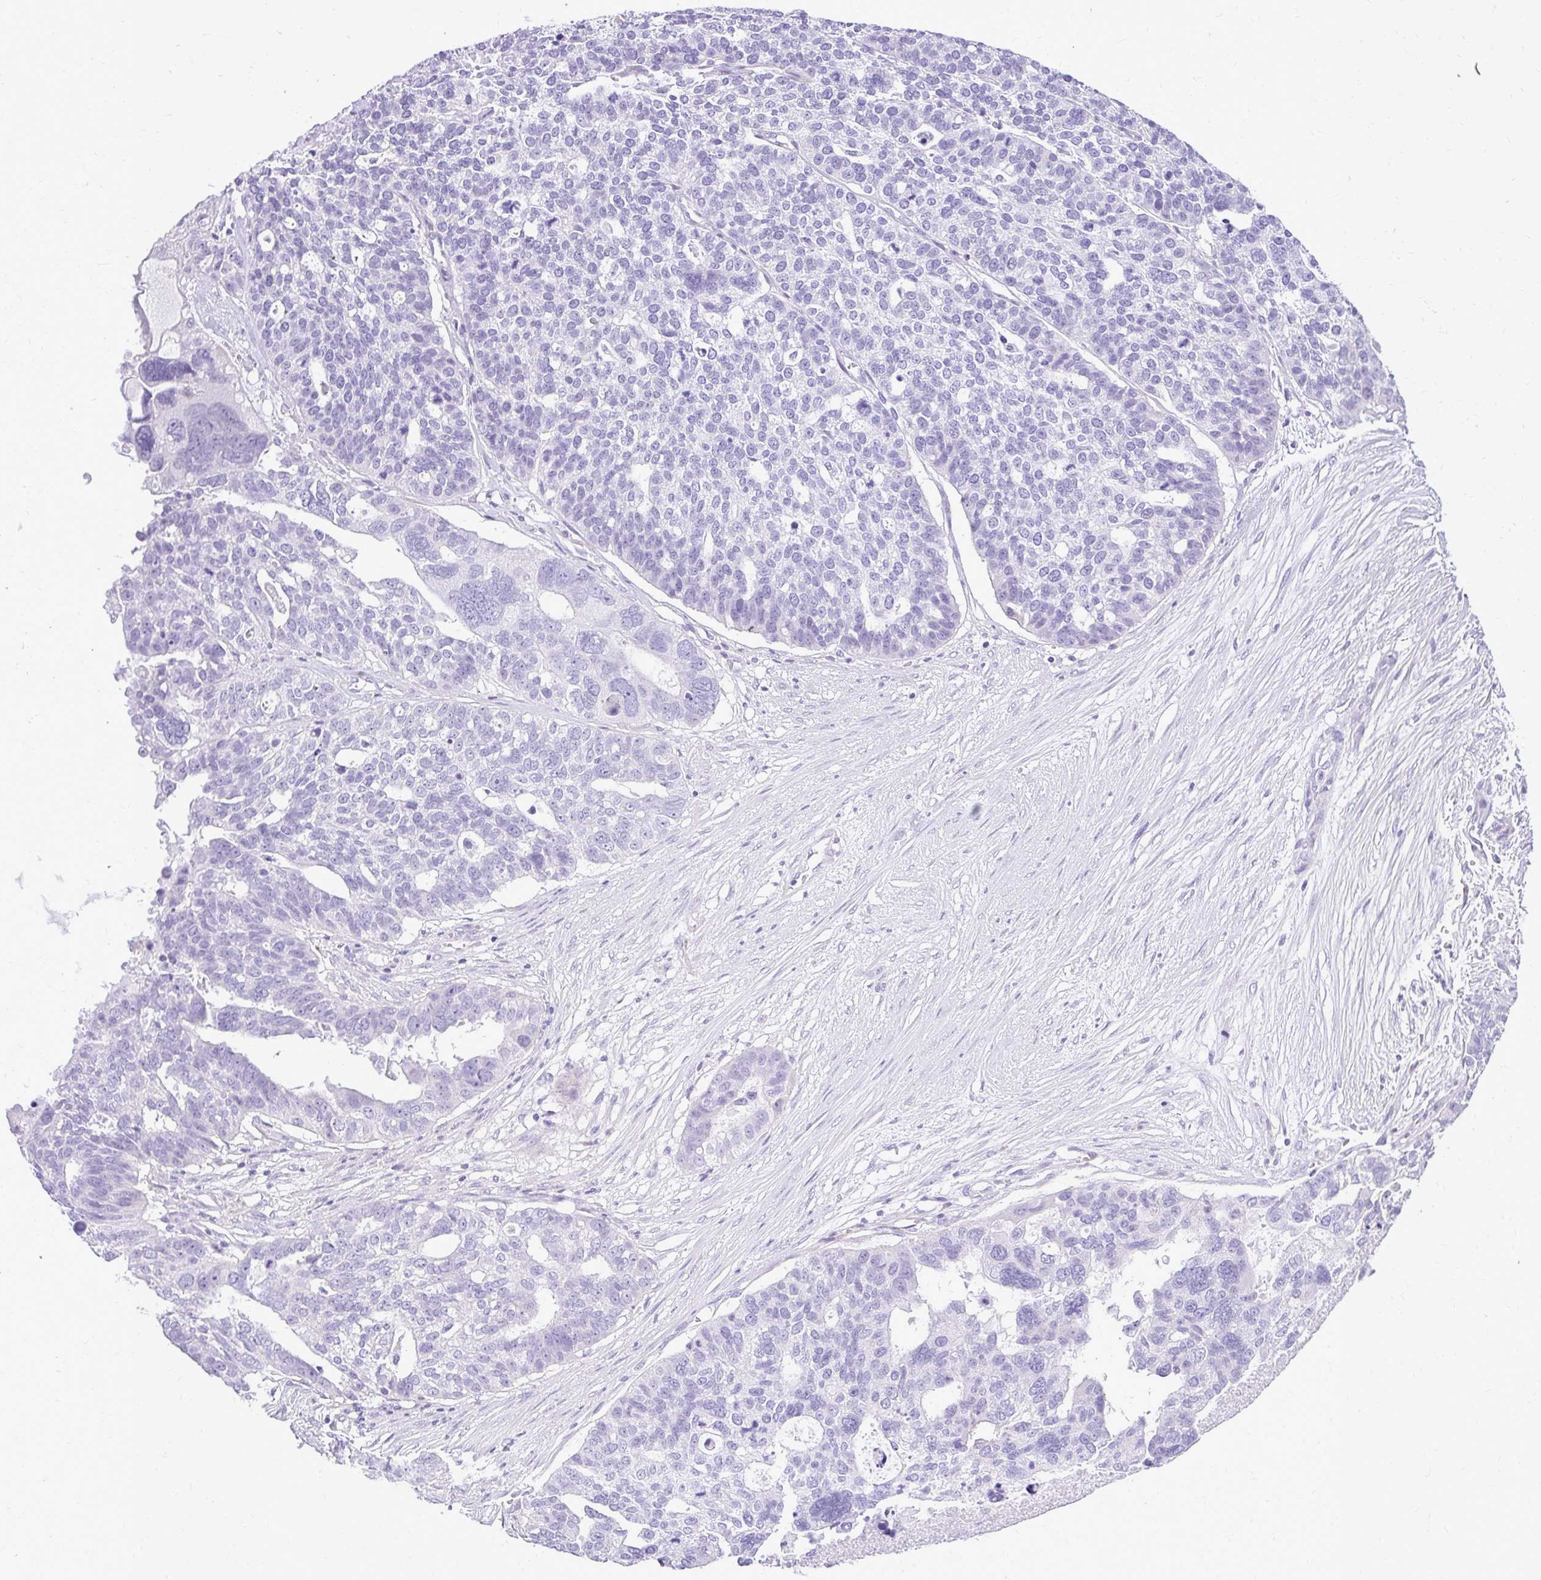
{"staining": {"intensity": "negative", "quantity": "none", "location": "none"}, "tissue": "ovarian cancer", "cell_type": "Tumor cells", "image_type": "cancer", "snomed": [{"axis": "morphology", "description": "Cystadenocarcinoma, serous, NOS"}, {"axis": "topography", "description": "Ovary"}], "caption": "DAB immunohistochemical staining of human ovarian cancer exhibits no significant expression in tumor cells.", "gene": "PRAP1", "patient": {"sex": "female", "age": 59}}